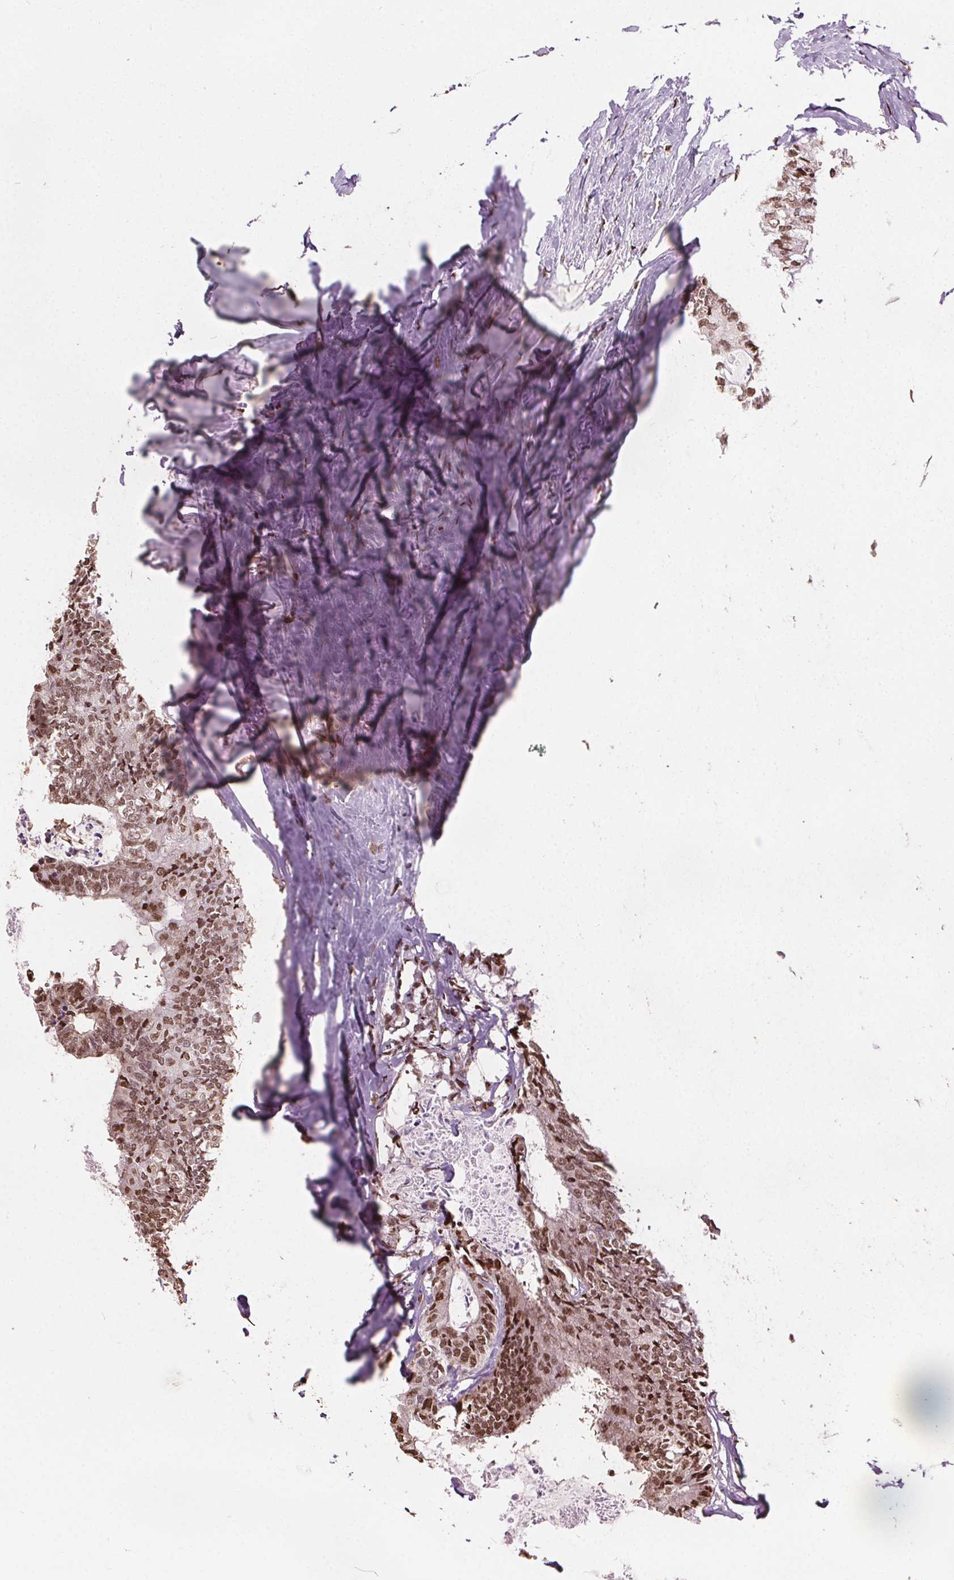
{"staining": {"intensity": "moderate", "quantity": ">75%", "location": "nuclear"}, "tissue": "colorectal cancer", "cell_type": "Tumor cells", "image_type": "cancer", "snomed": [{"axis": "morphology", "description": "Adenocarcinoma, NOS"}, {"axis": "topography", "description": "Colon"}, {"axis": "topography", "description": "Rectum"}], "caption": "Protein staining demonstrates moderate nuclear positivity in approximately >75% of tumor cells in colorectal cancer. (IHC, brightfield microscopy, high magnification).", "gene": "ISLR2", "patient": {"sex": "male", "age": 57}}